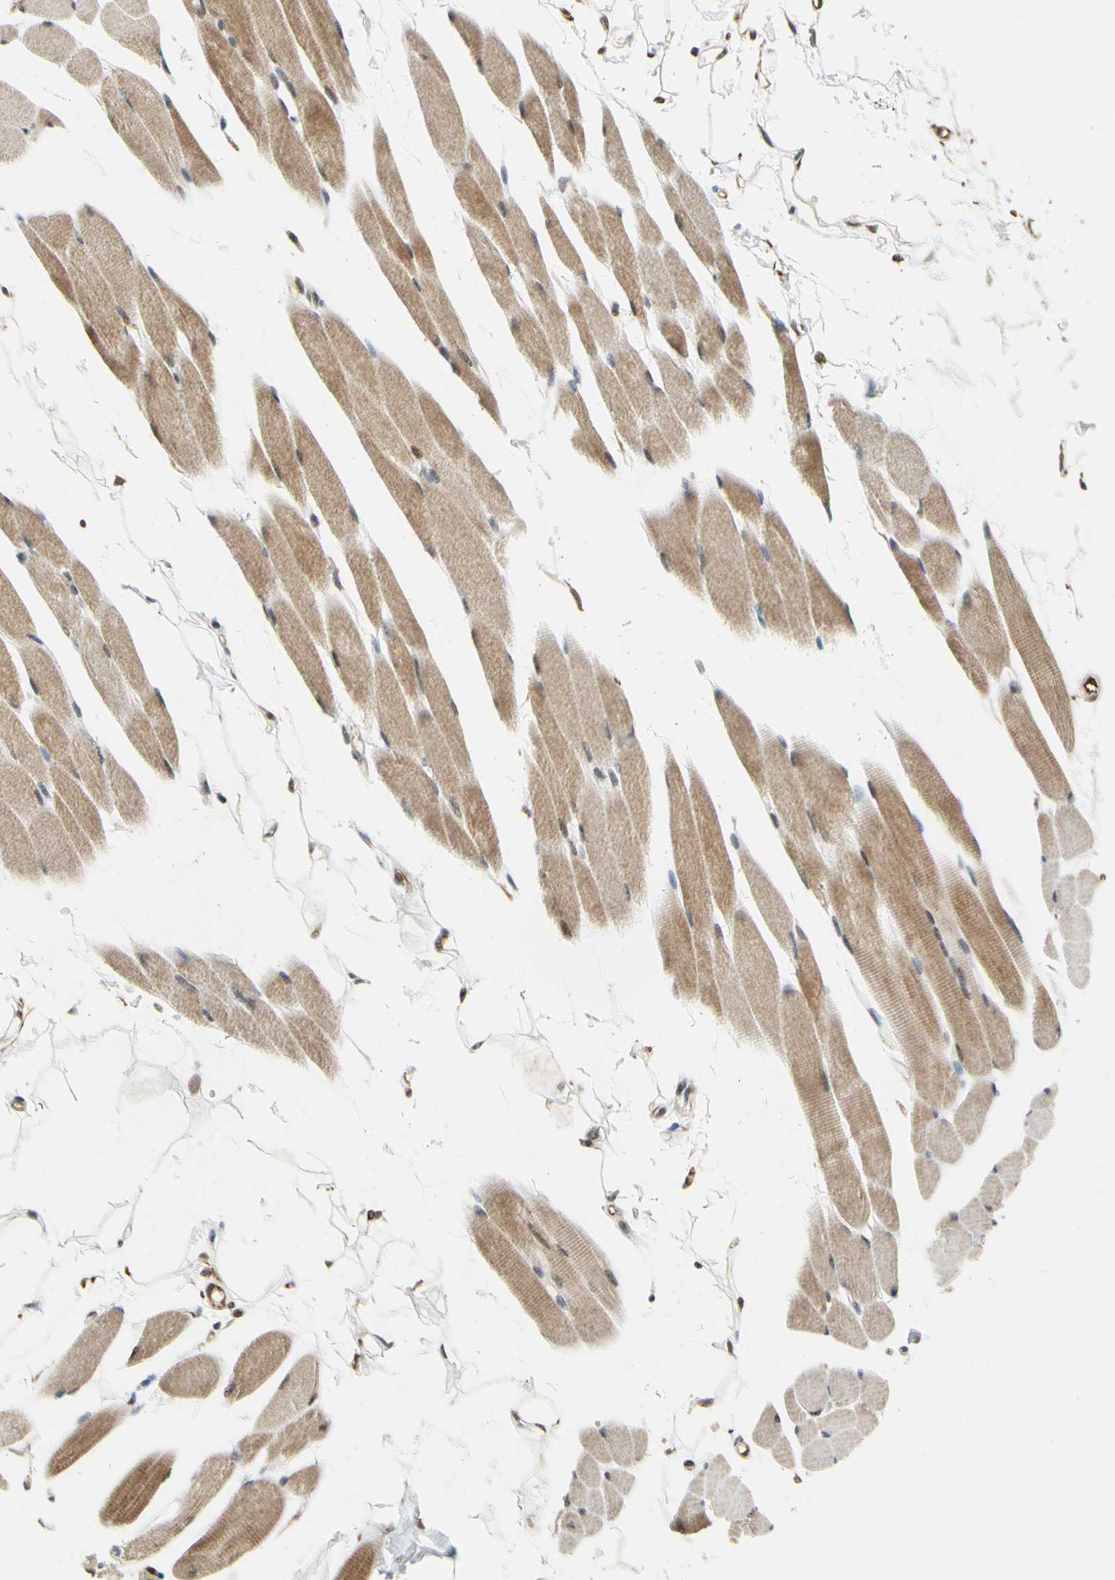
{"staining": {"intensity": "moderate", "quantity": ">75%", "location": "cytoplasmic/membranous,nuclear"}, "tissue": "skeletal muscle", "cell_type": "Myocytes", "image_type": "normal", "snomed": [{"axis": "morphology", "description": "Normal tissue, NOS"}, {"axis": "topography", "description": "Skeletal muscle"}, {"axis": "topography", "description": "Oral tissue"}, {"axis": "topography", "description": "Peripheral nerve tissue"}], "caption": "This is an image of IHC staining of normal skeletal muscle, which shows moderate staining in the cytoplasmic/membranous,nuclear of myocytes.", "gene": "SAP18", "patient": {"sex": "female", "age": 84}}